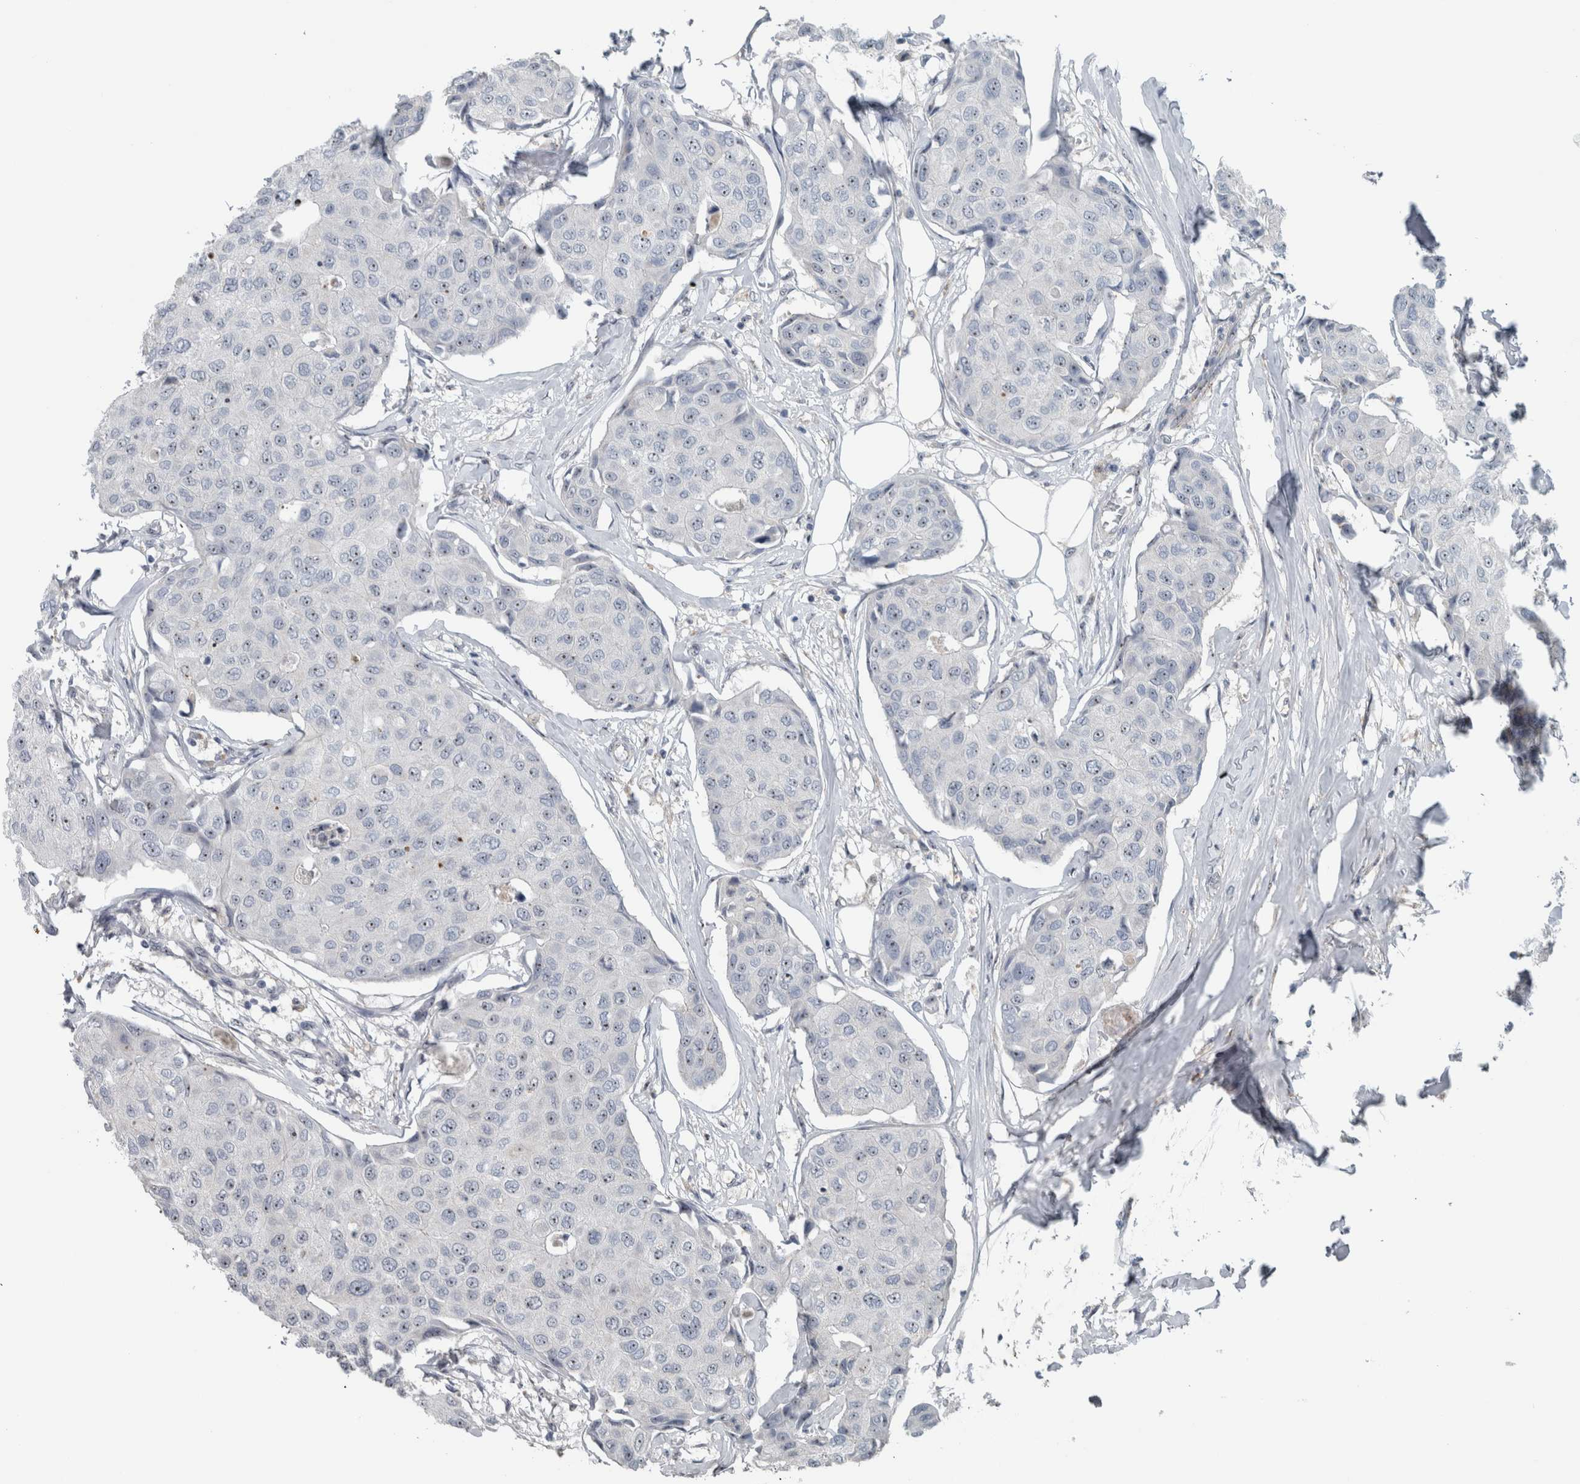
{"staining": {"intensity": "negative", "quantity": "none", "location": "none"}, "tissue": "breast cancer", "cell_type": "Tumor cells", "image_type": "cancer", "snomed": [{"axis": "morphology", "description": "Duct carcinoma"}, {"axis": "topography", "description": "Breast"}], "caption": "Protein analysis of breast invasive ductal carcinoma exhibits no significant staining in tumor cells.", "gene": "UTP6", "patient": {"sex": "female", "age": 80}}